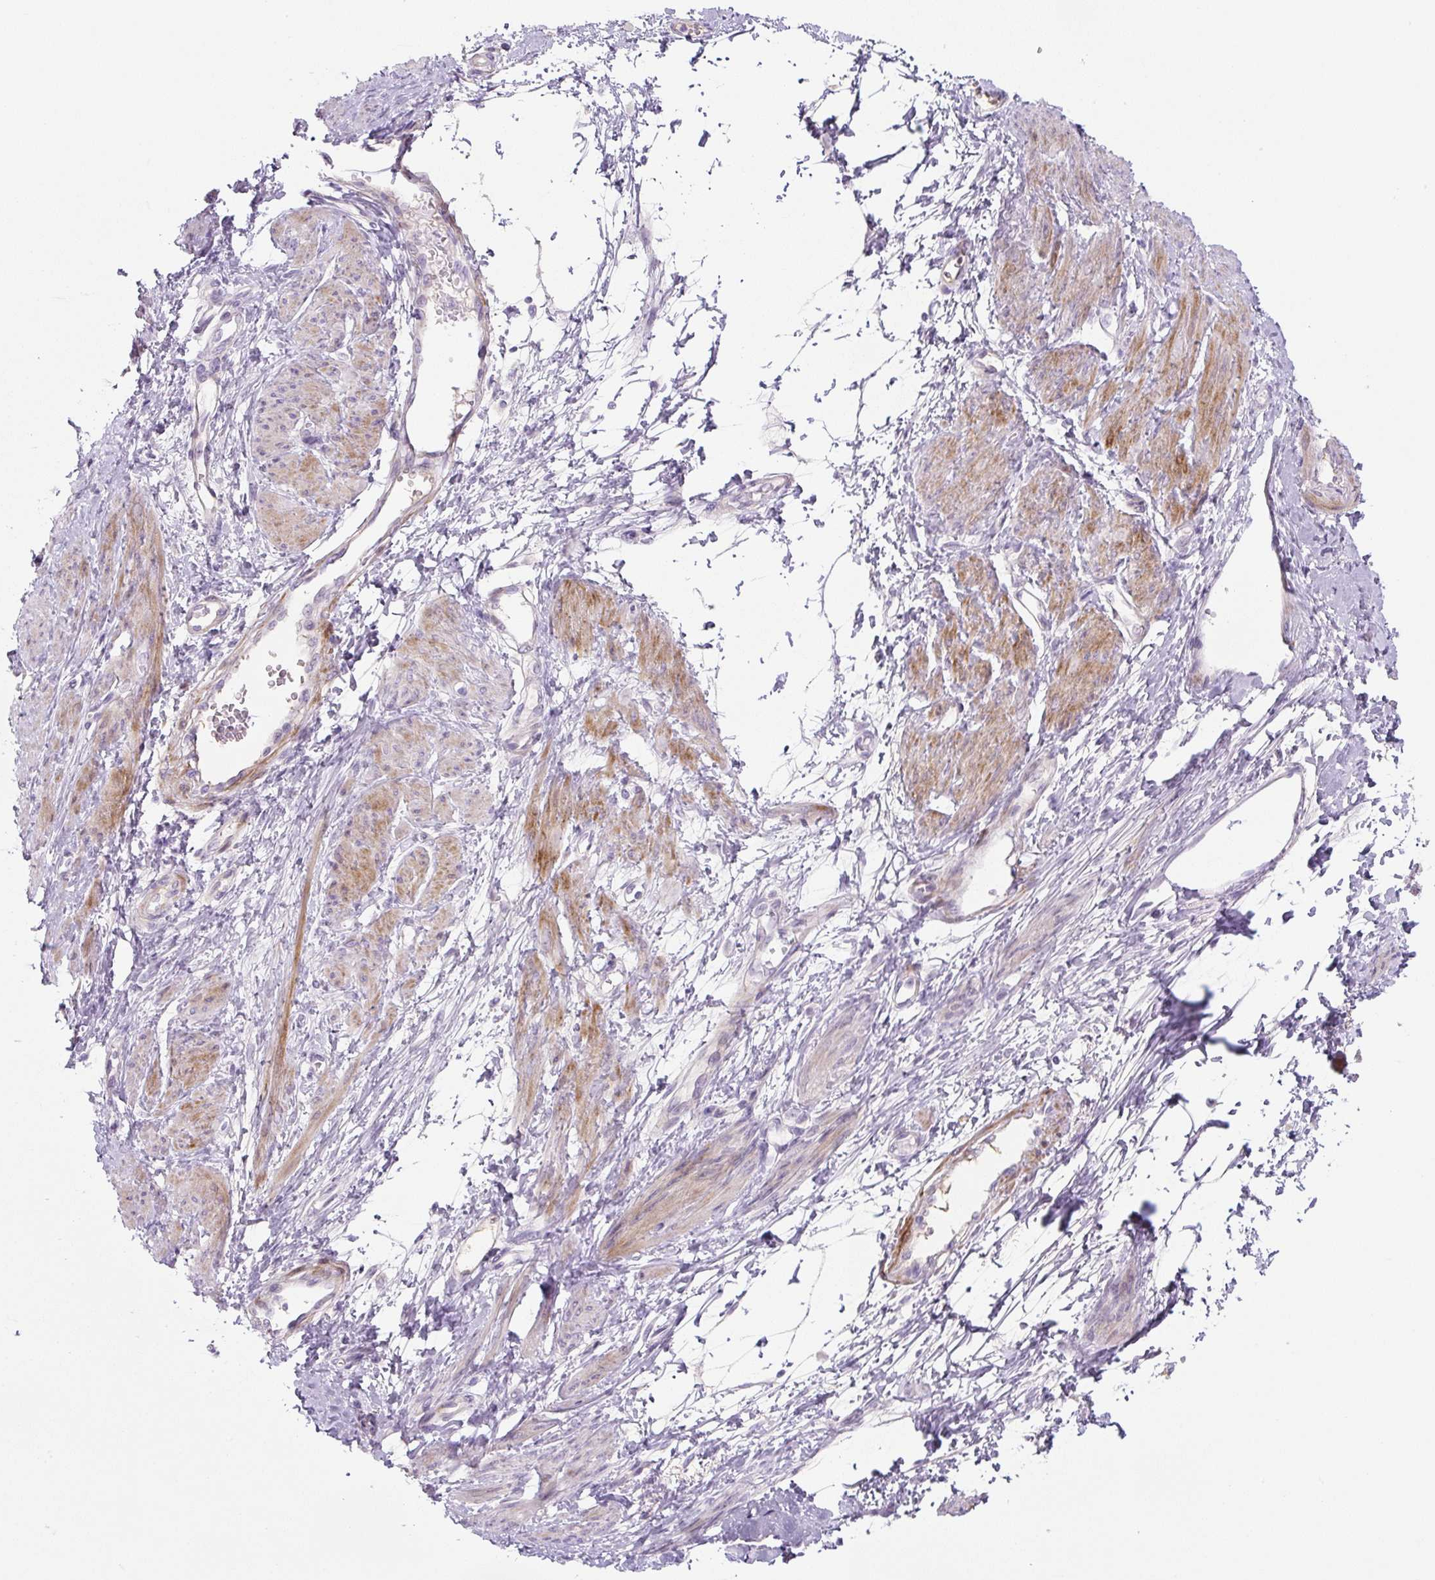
{"staining": {"intensity": "moderate", "quantity": "25%-75%", "location": "cytoplasmic/membranous"}, "tissue": "smooth muscle", "cell_type": "Smooth muscle cells", "image_type": "normal", "snomed": [{"axis": "morphology", "description": "Normal tissue, NOS"}, {"axis": "topography", "description": "Smooth muscle"}, {"axis": "topography", "description": "Uterus"}], "caption": "Smooth muscle stained with DAB (3,3'-diaminobenzidine) immunohistochemistry shows medium levels of moderate cytoplasmic/membranous expression in about 25%-75% of smooth muscle cells.", "gene": "PRM1", "patient": {"sex": "female", "age": 39}}